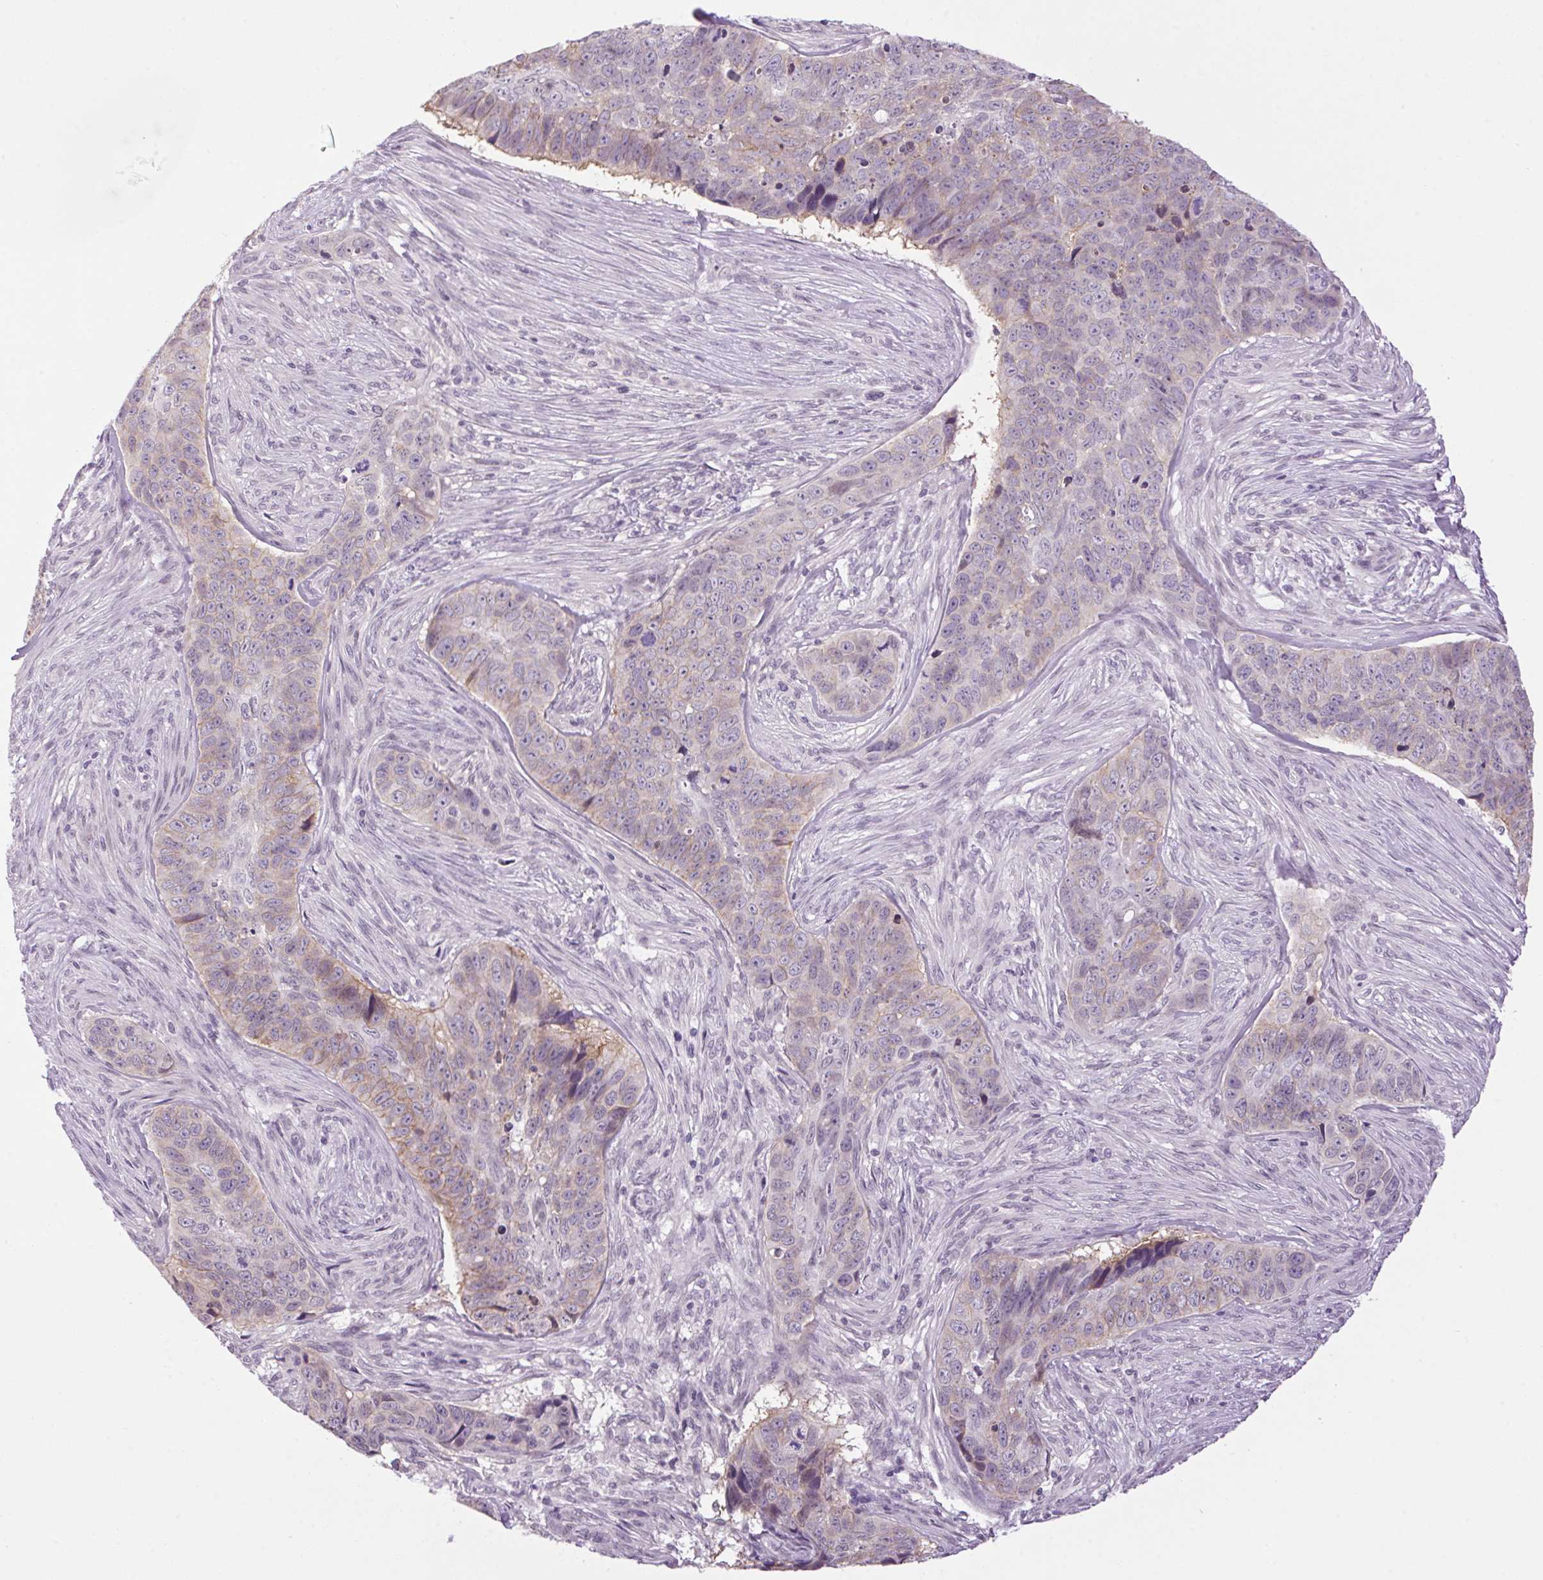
{"staining": {"intensity": "weak", "quantity": "<25%", "location": "cytoplasmic/membranous"}, "tissue": "skin cancer", "cell_type": "Tumor cells", "image_type": "cancer", "snomed": [{"axis": "morphology", "description": "Basal cell carcinoma"}, {"axis": "topography", "description": "Skin"}], "caption": "Tumor cells are negative for protein expression in human skin cancer.", "gene": "SMIM13", "patient": {"sex": "female", "age": 82}}